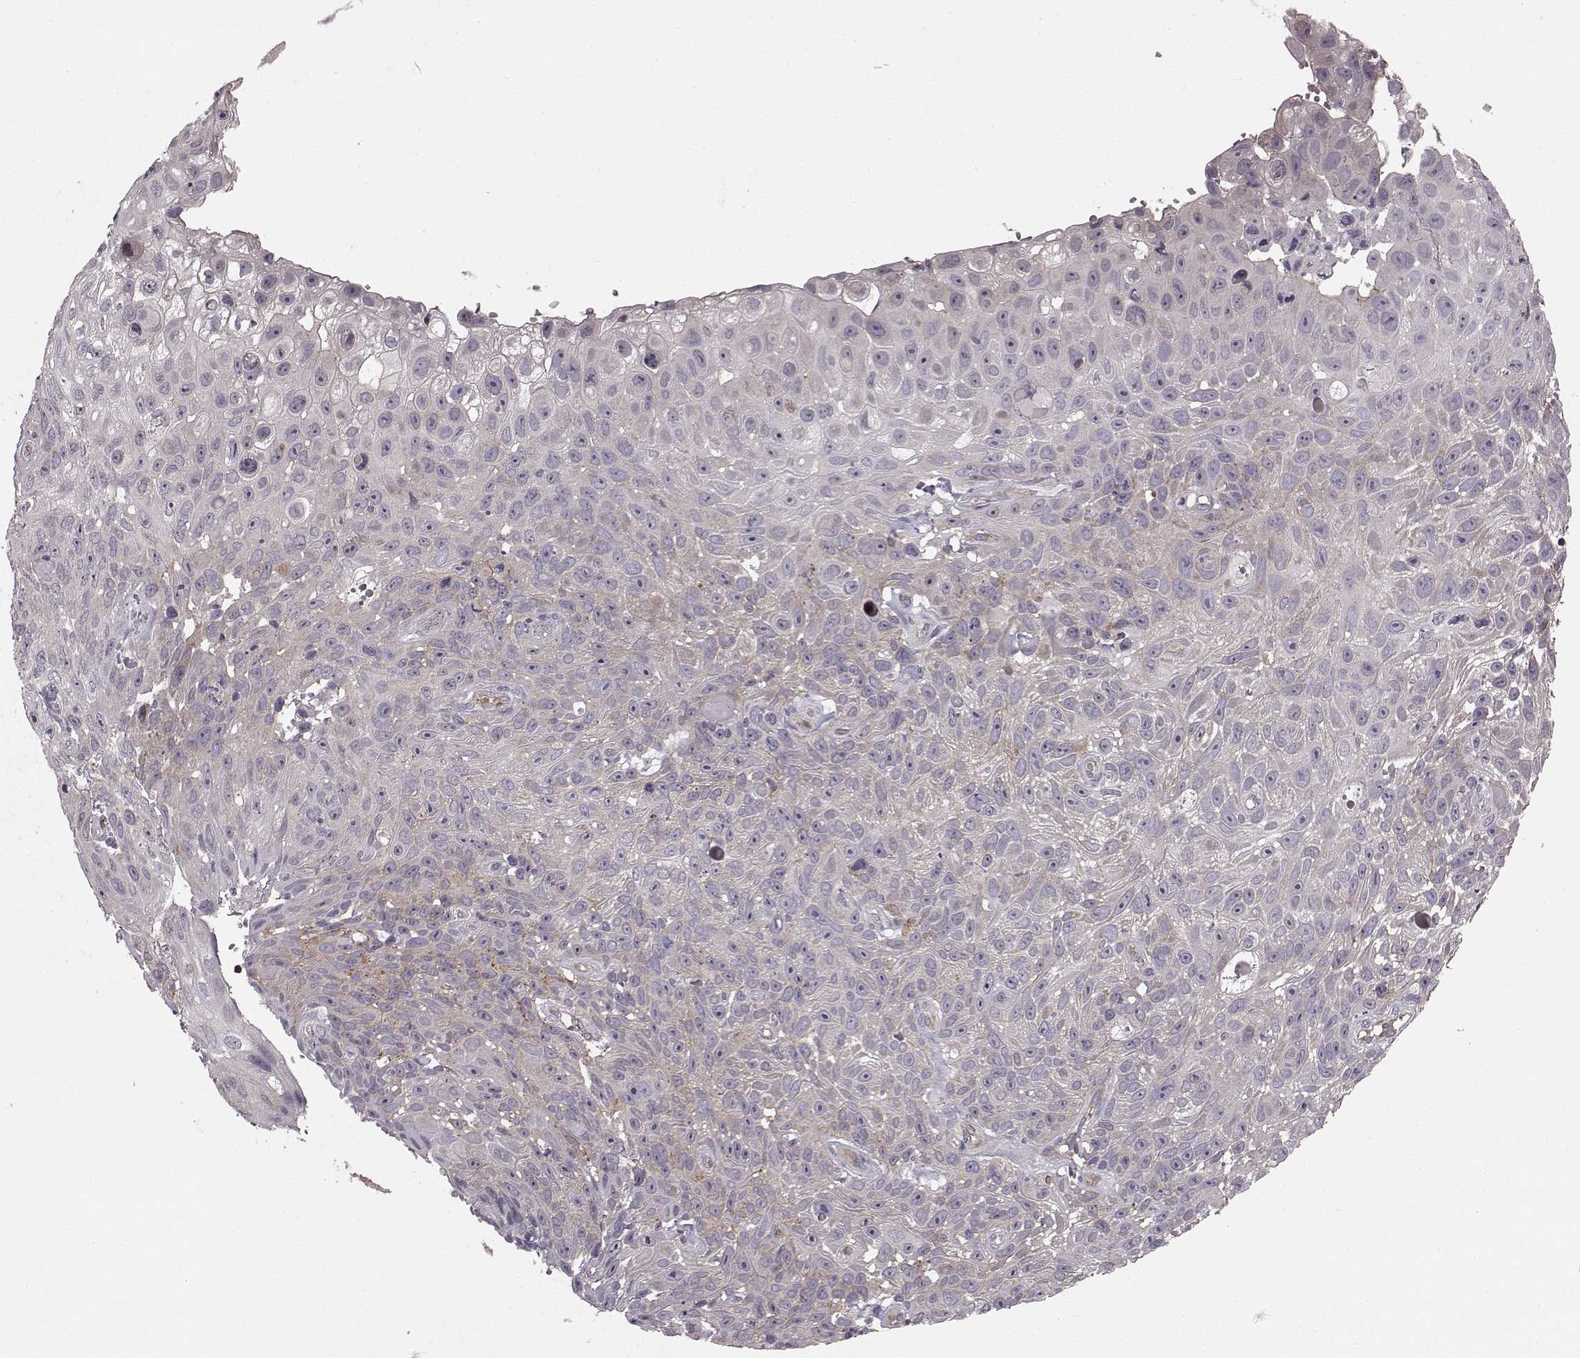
{"staining": {"intensity": "negative", "quantity": "none", "location": "none"}, "tissue": "skin cancer", "cell_type": "Tumor cells", "image_type": "cancer", "snomed": [{"axis": "morphology", "description": "Squamous cell carcinoma, NOS"}, {"axis": "topography", "description": "Skin"}], "caption": "DAB (3,3'-diaminobenzidine) immunohistochemical staining of squamous cell carcinoma (skin) demonstrates no significant positivity in tumor cells.", "gene": "SLC22A18", "patient": {"sex": "male", "age": 82}}